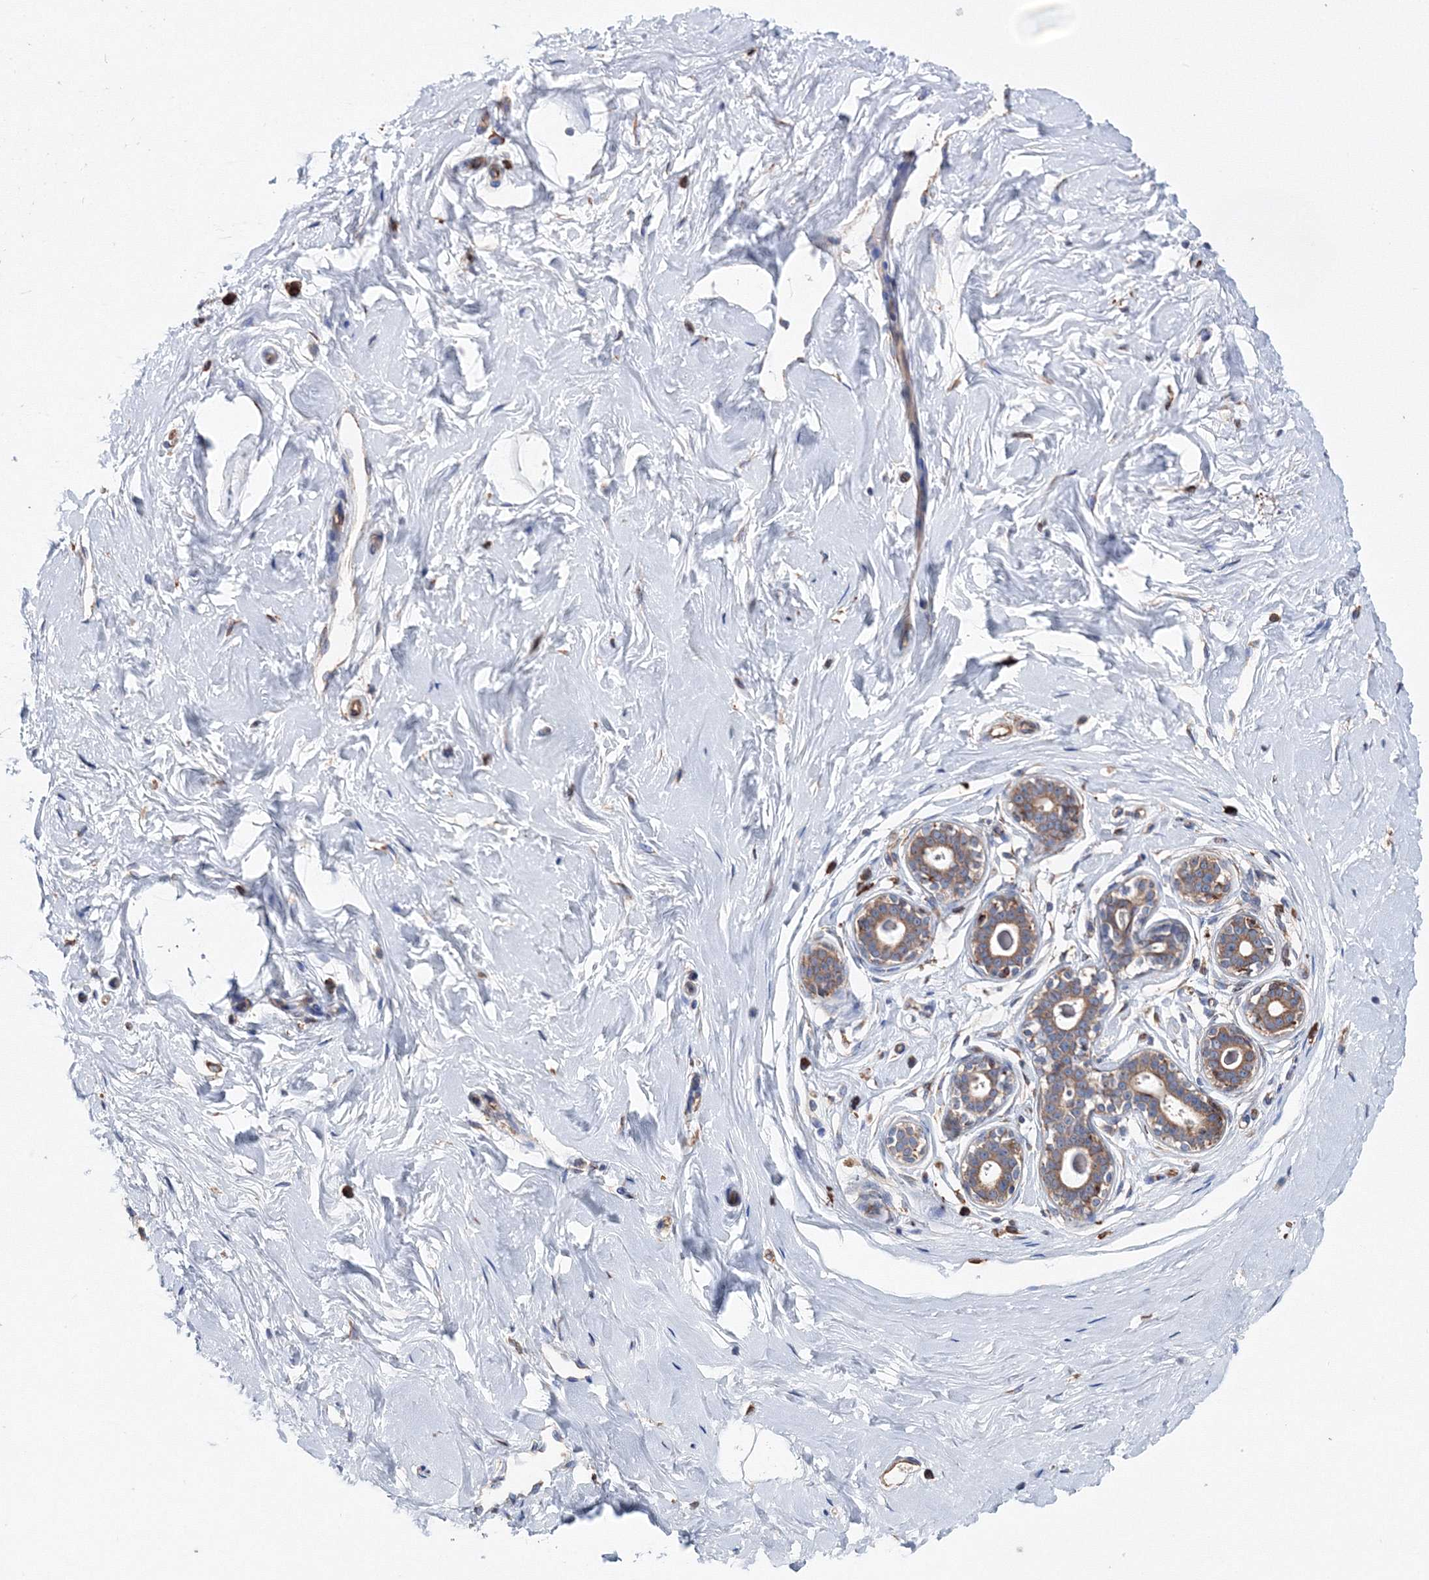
{"staining": {"intensity": "negative", "quantity": "none", "location": "none"}, "tissue": "breast", "cell_type": "Adipocytes", "image_type": "normal", "snomed": [{"axis": "morphology", "description": "Normal tissue, NOS"}, {"axis": "morphology", "description": "Adenoma, NOS"}, {"axis": "topography", "description": "Breast"}], "caption": "Immunohistochemical staining of benign breast reveals no significant expression in adipocytes.", "gene": "VPS8", "patient": {"sex": "female", "age": 23}}